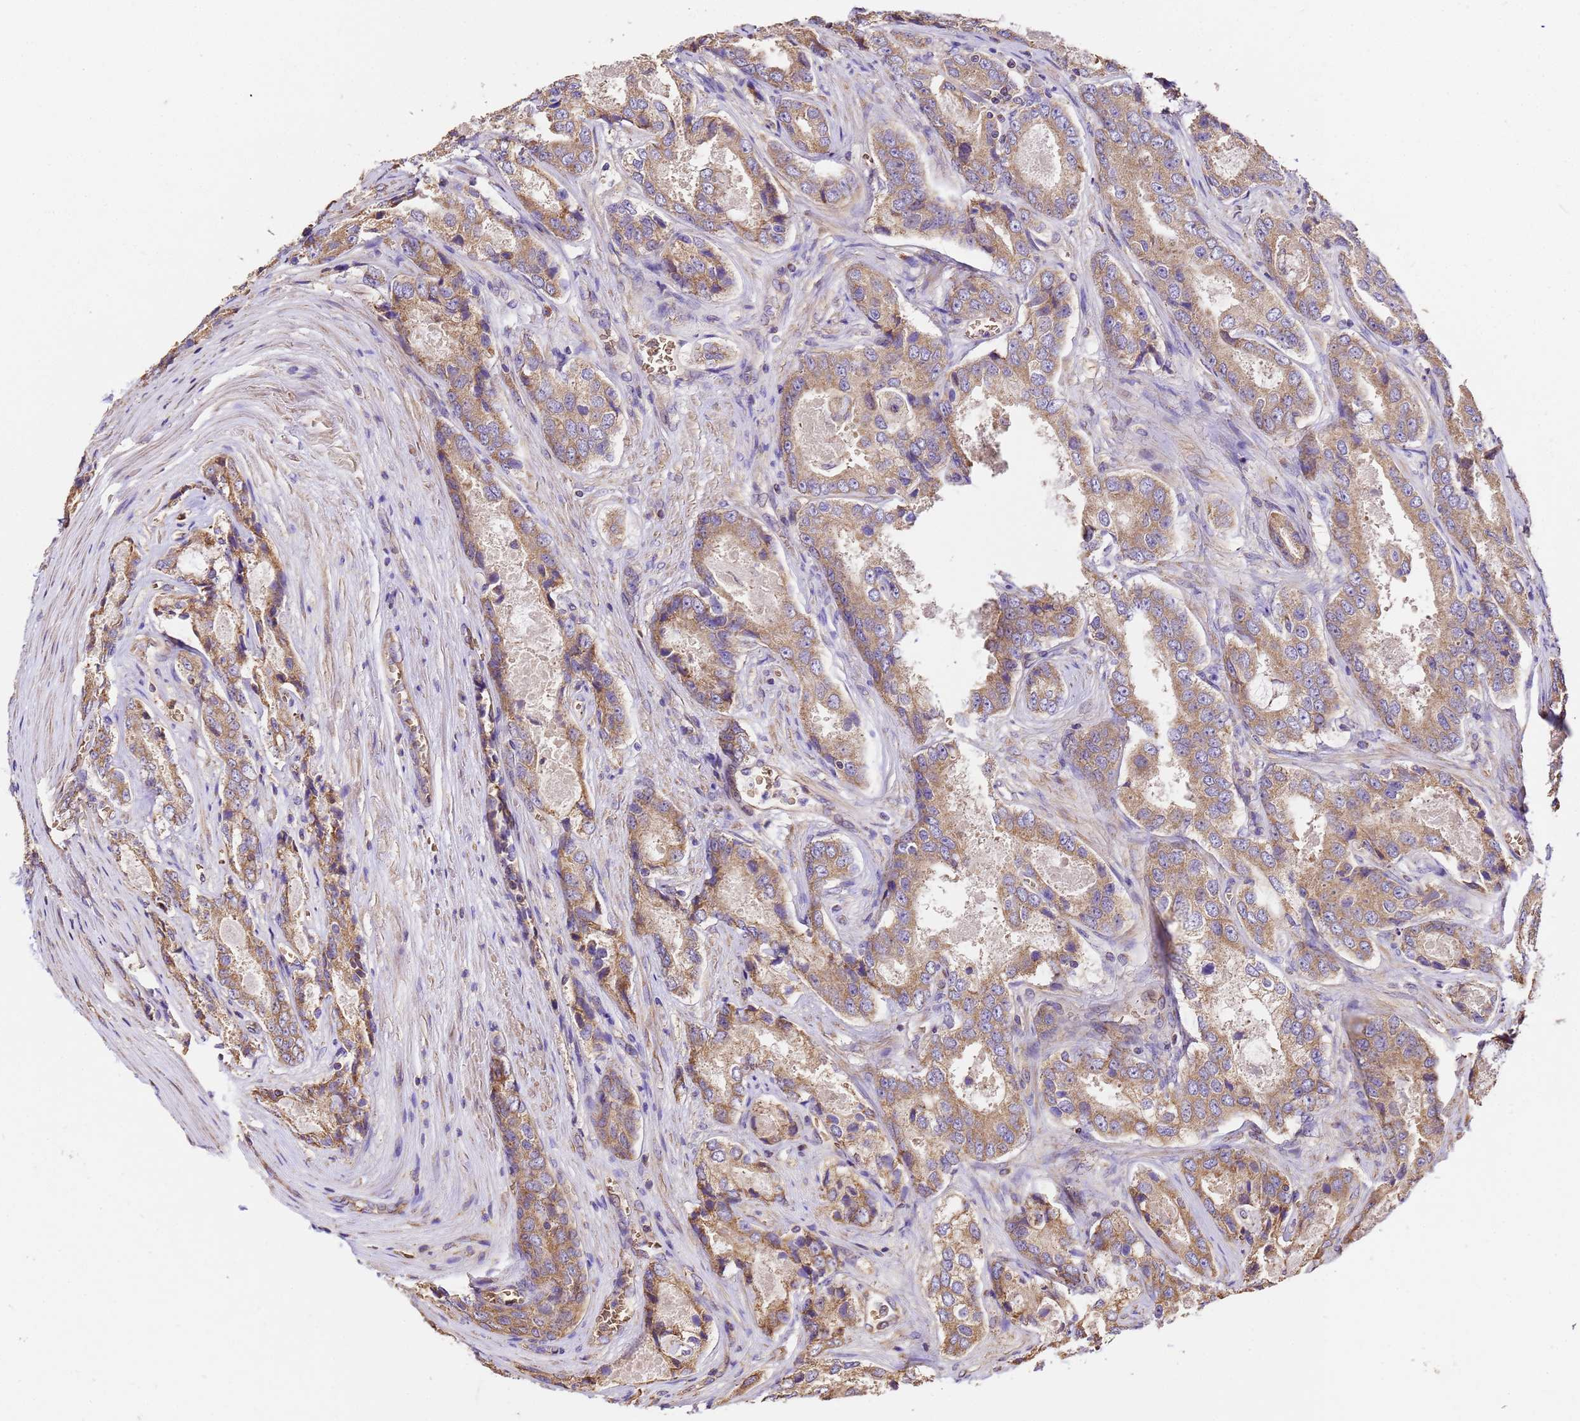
{"staining": {"intensity": "moderate", "quantity": ">75%", "location": "cytoplasmic/membranous"}, "tissue": "prostate cancer", "cell_type": "Tumor cells", "image_type": "cancer", "snomed": [{"axis": "morphology", "description": "Adenocarcinoma, Low grade"}, {"axis": "topography", "description": "Prostate"}], "caption": "The histopathology image shows immunohistochemical staining of prostate low-grade adenocarcinoma. There is moderate cytoplasmic/membranous positivity is appreciated in about >75% of tumor cells.", "gene": "LRRIQ1", "patient": {"sex": "male", "age": 68}}